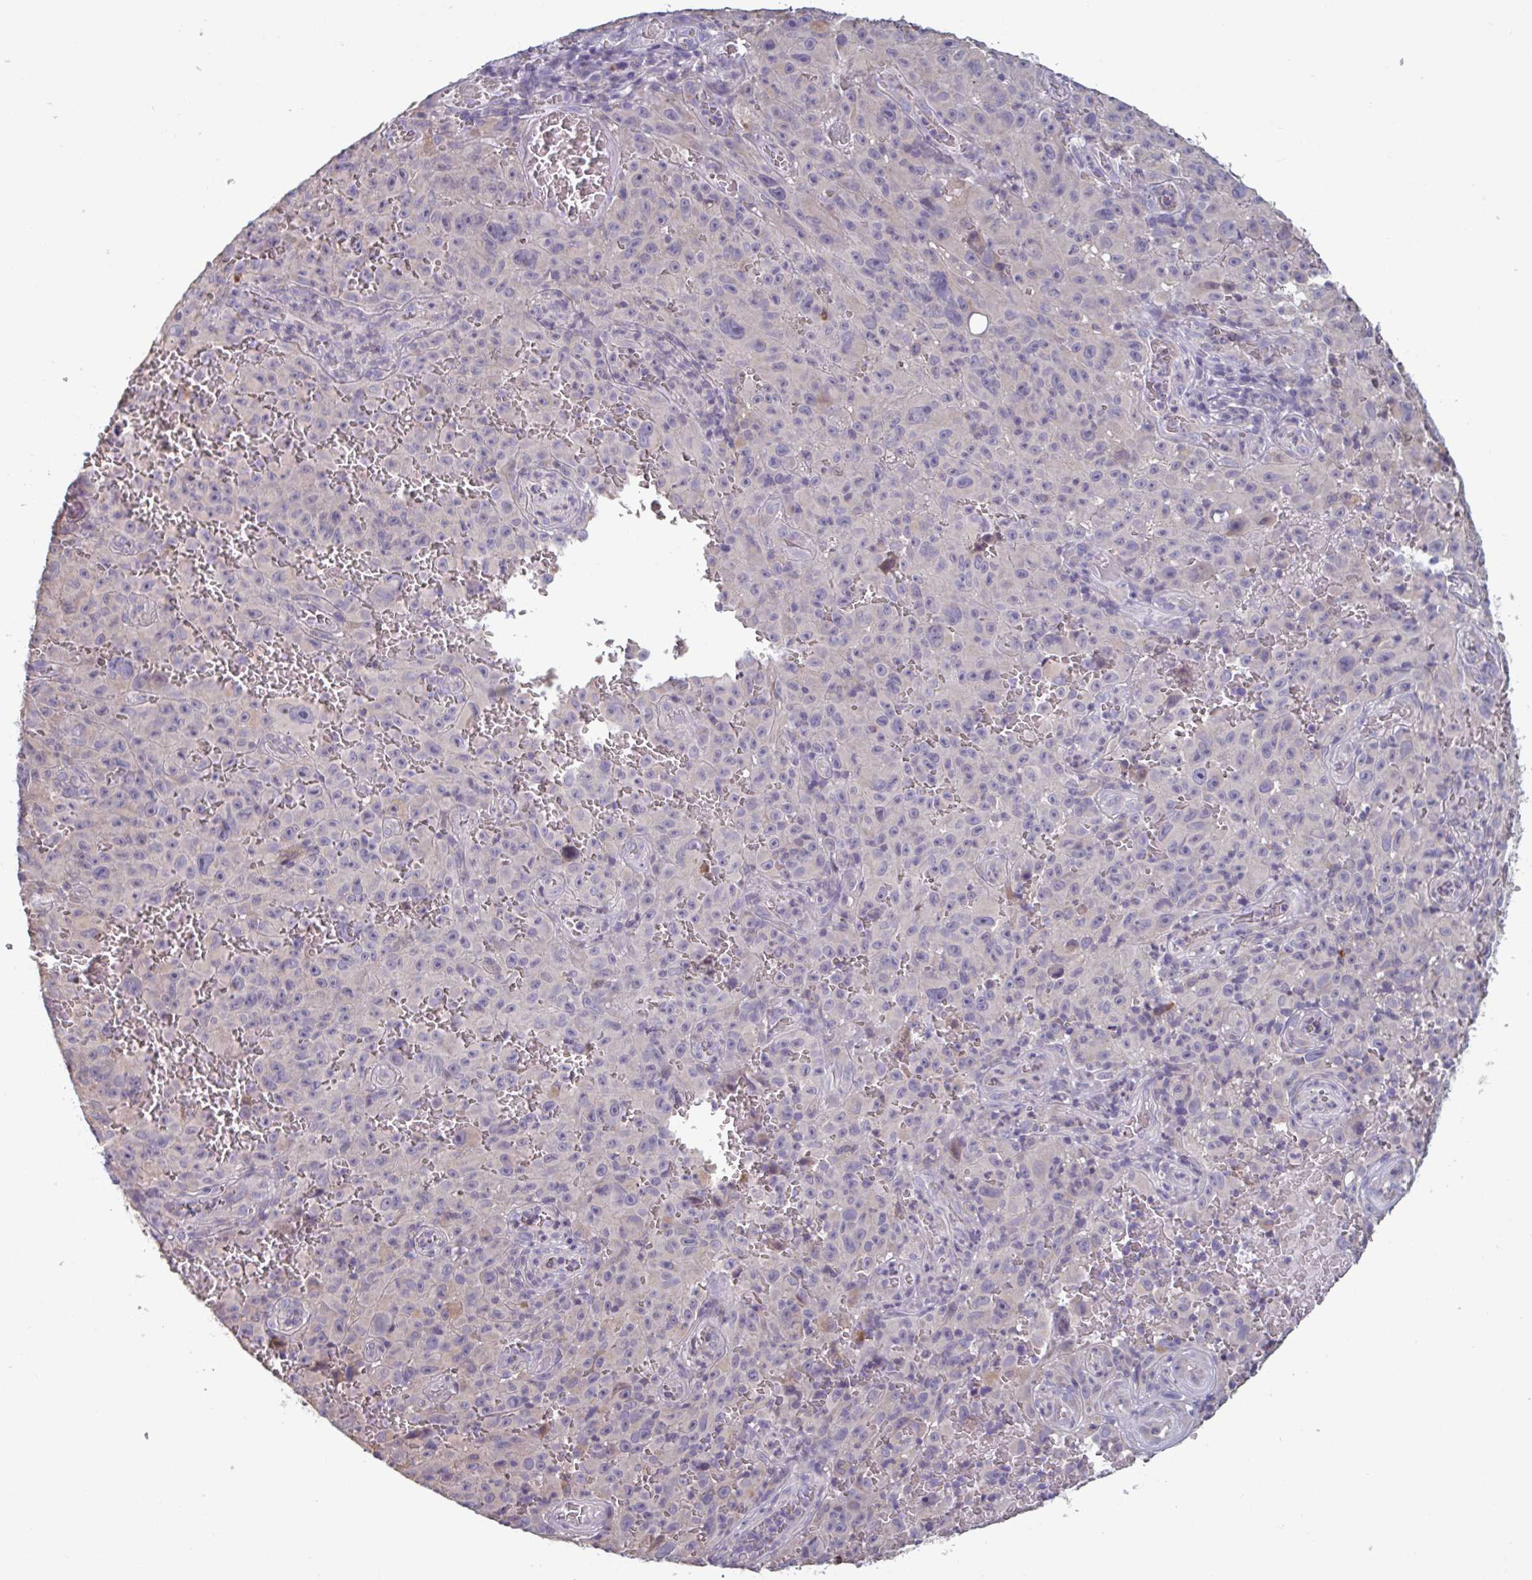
{"staining": {"intensity": "negative", "quantity": "none", "location": "none"}, "tissue": "melanoma", "cell_type": "Tumor cells", "image_type": "cancer", "snomed": [{"axis": "morphology", "description": "Malignant melanoma, NOS"}, {"axis": "topography", "description": "Skin"}], "caption": "This is an IHC micrograph of melanoma. There is no staining in tumor cells.", "gene": "CD1E", "patient": {"sex": "female", "age": 82}}